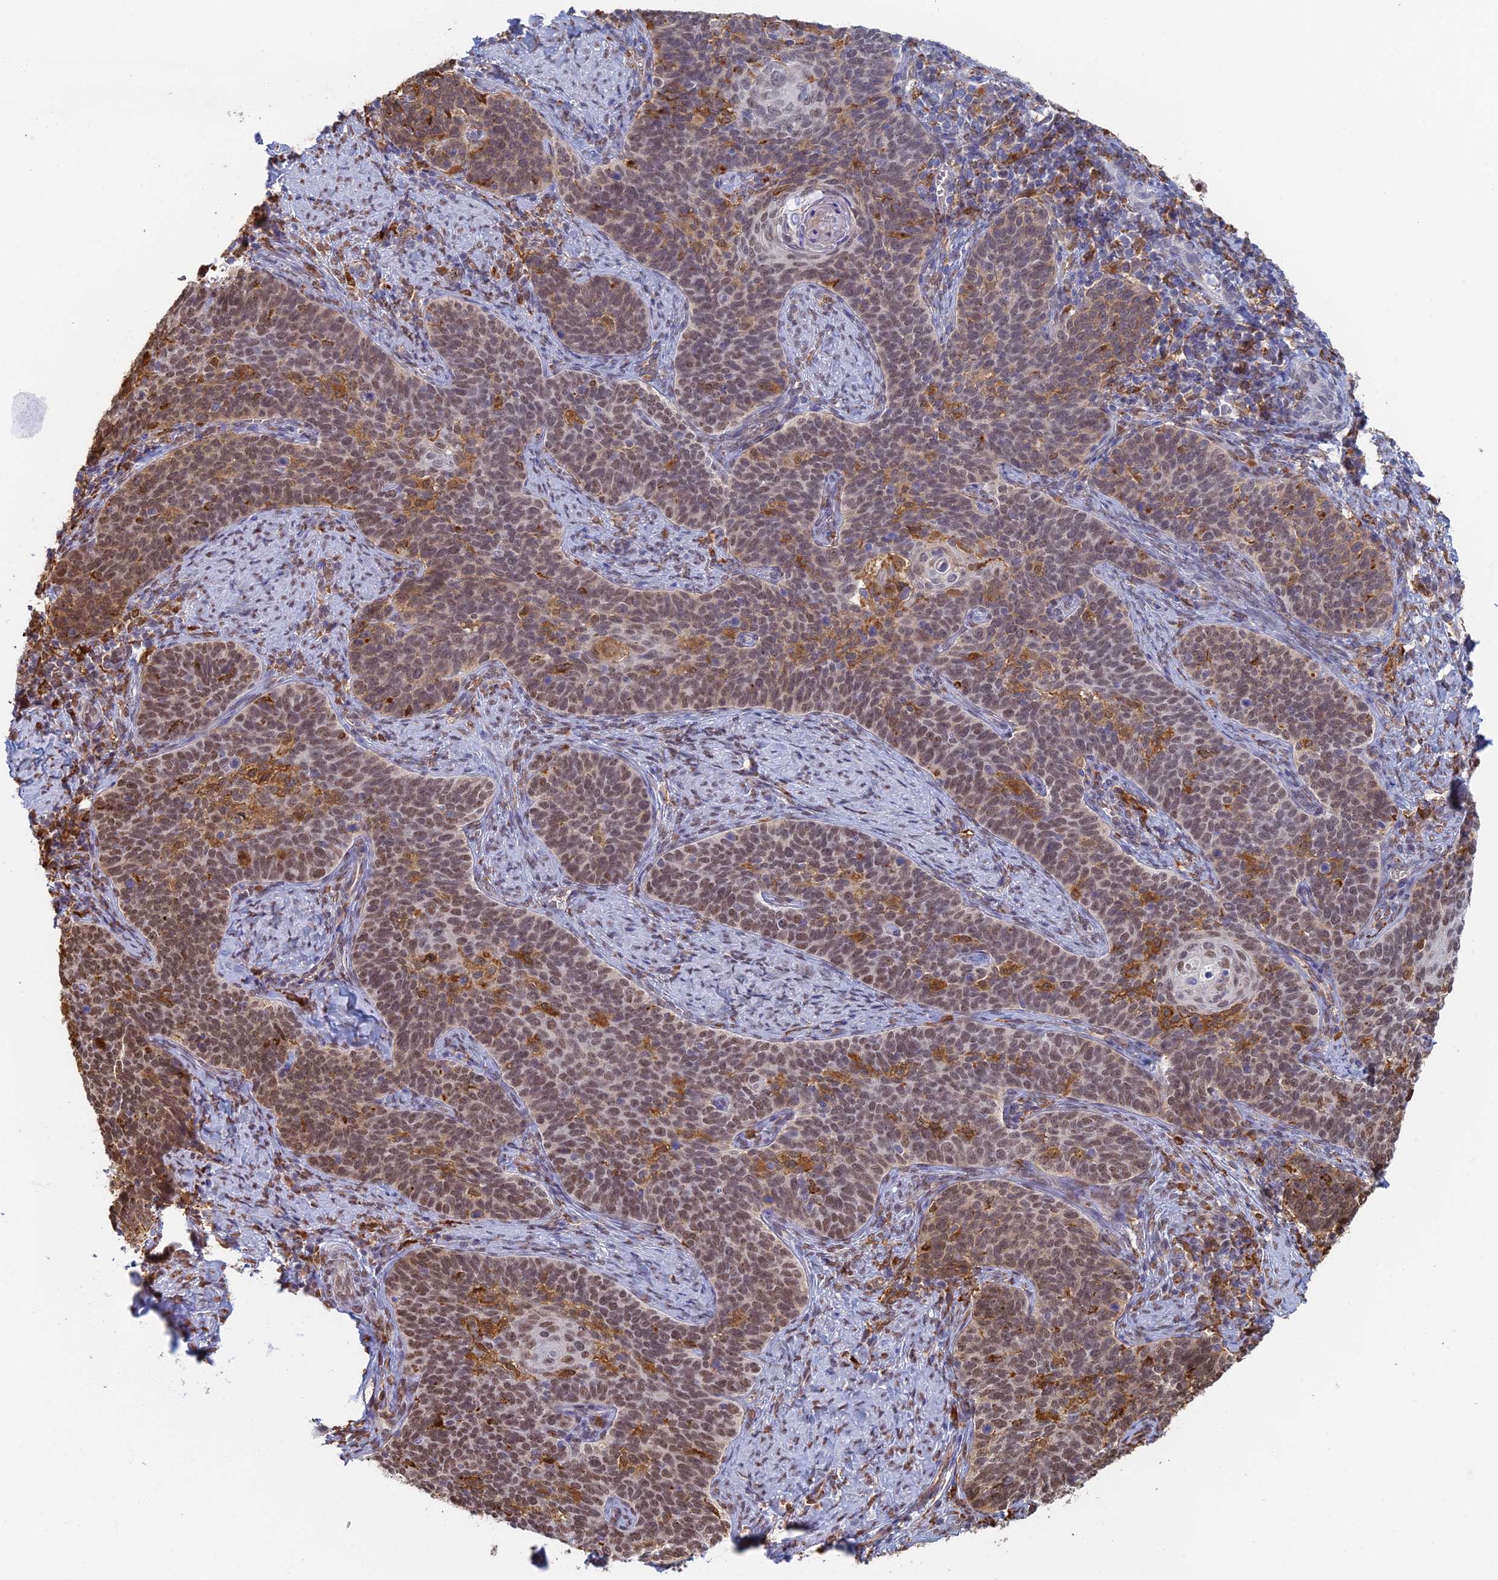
{"staining": {"intensity": "moderate", "quantity": "25%-75%", "location": "nuclear"}, "tissue": "cervical cancer", "cell_type": "Tumor cells", "image_type": "cancer", "snomed": [{"axis": "morphology", "description": "Normal tissue, NOS"}, {"axis": "morphology", "description": "Squamous cell carcinoma, NOS"}, {"axis": "topography", "description": "Cervix"}], "caption": "Immunohistochemical staining of cervical cancer (squamous cell carcinoma) demonstrates medium levels of moderate nuclear protein staining in approximately 25%-75% of tumor cells. The protein of interest is shown in brown color, while the nuclei are stained blue.", "gene": "GPATCH1", "patient": {"sex": "female", "age": 39}}